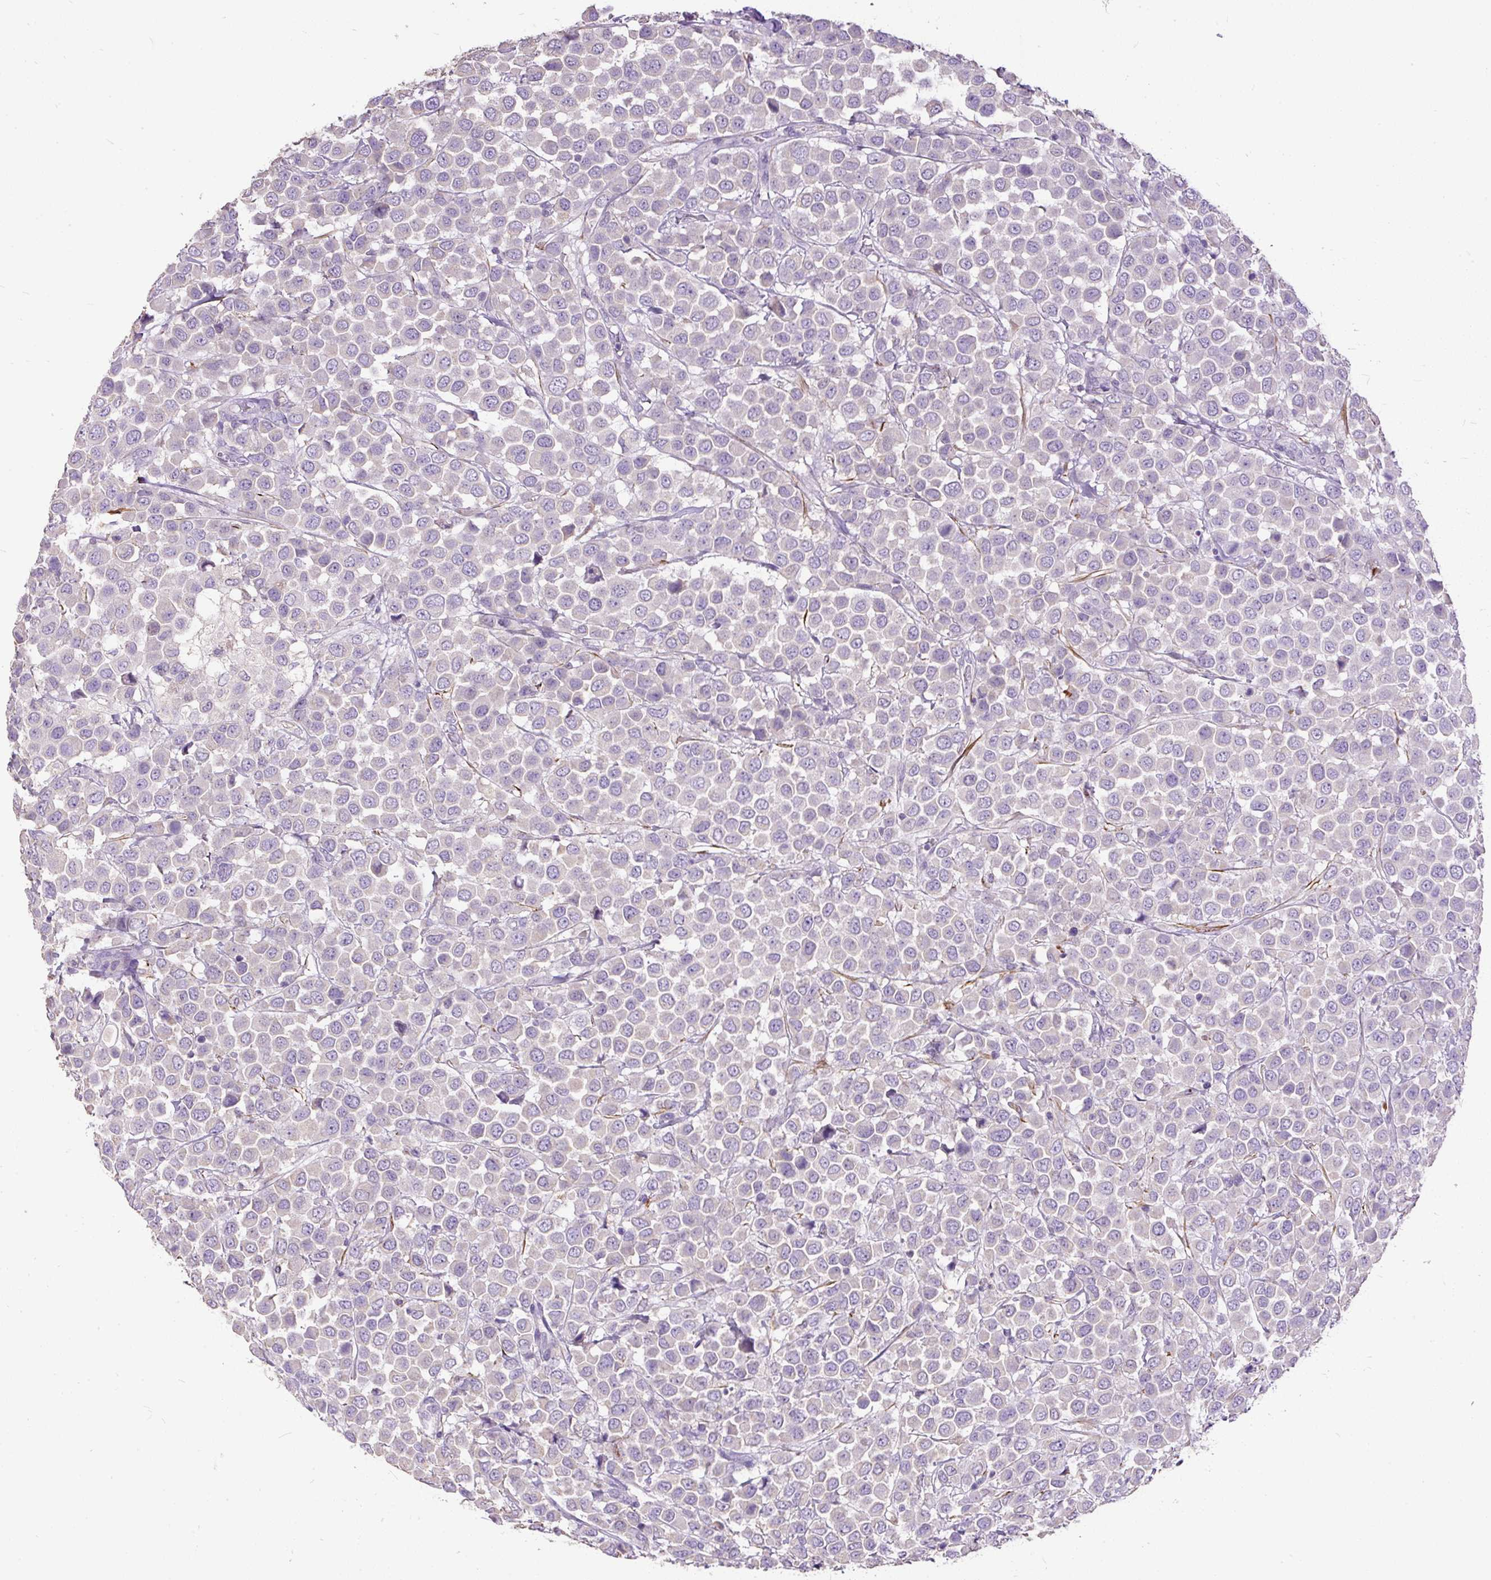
{"staining": {"intensity": "negative", "quantity": "none", "location": "none"}, "tissue": "breast cancer", "cell_type": "Tumor cells", "image_type": "cancer", "snomed": [{"axis": "morphology", "description": "Duct carcinoma"}, {"axis": "topography", "description": "Breast"}], "caption": "Breast cancer stained for a protein using IHC reveals no staining tumor cells.", "gene": "GBX1", "patient": {"sex": "female", "age": 61}}